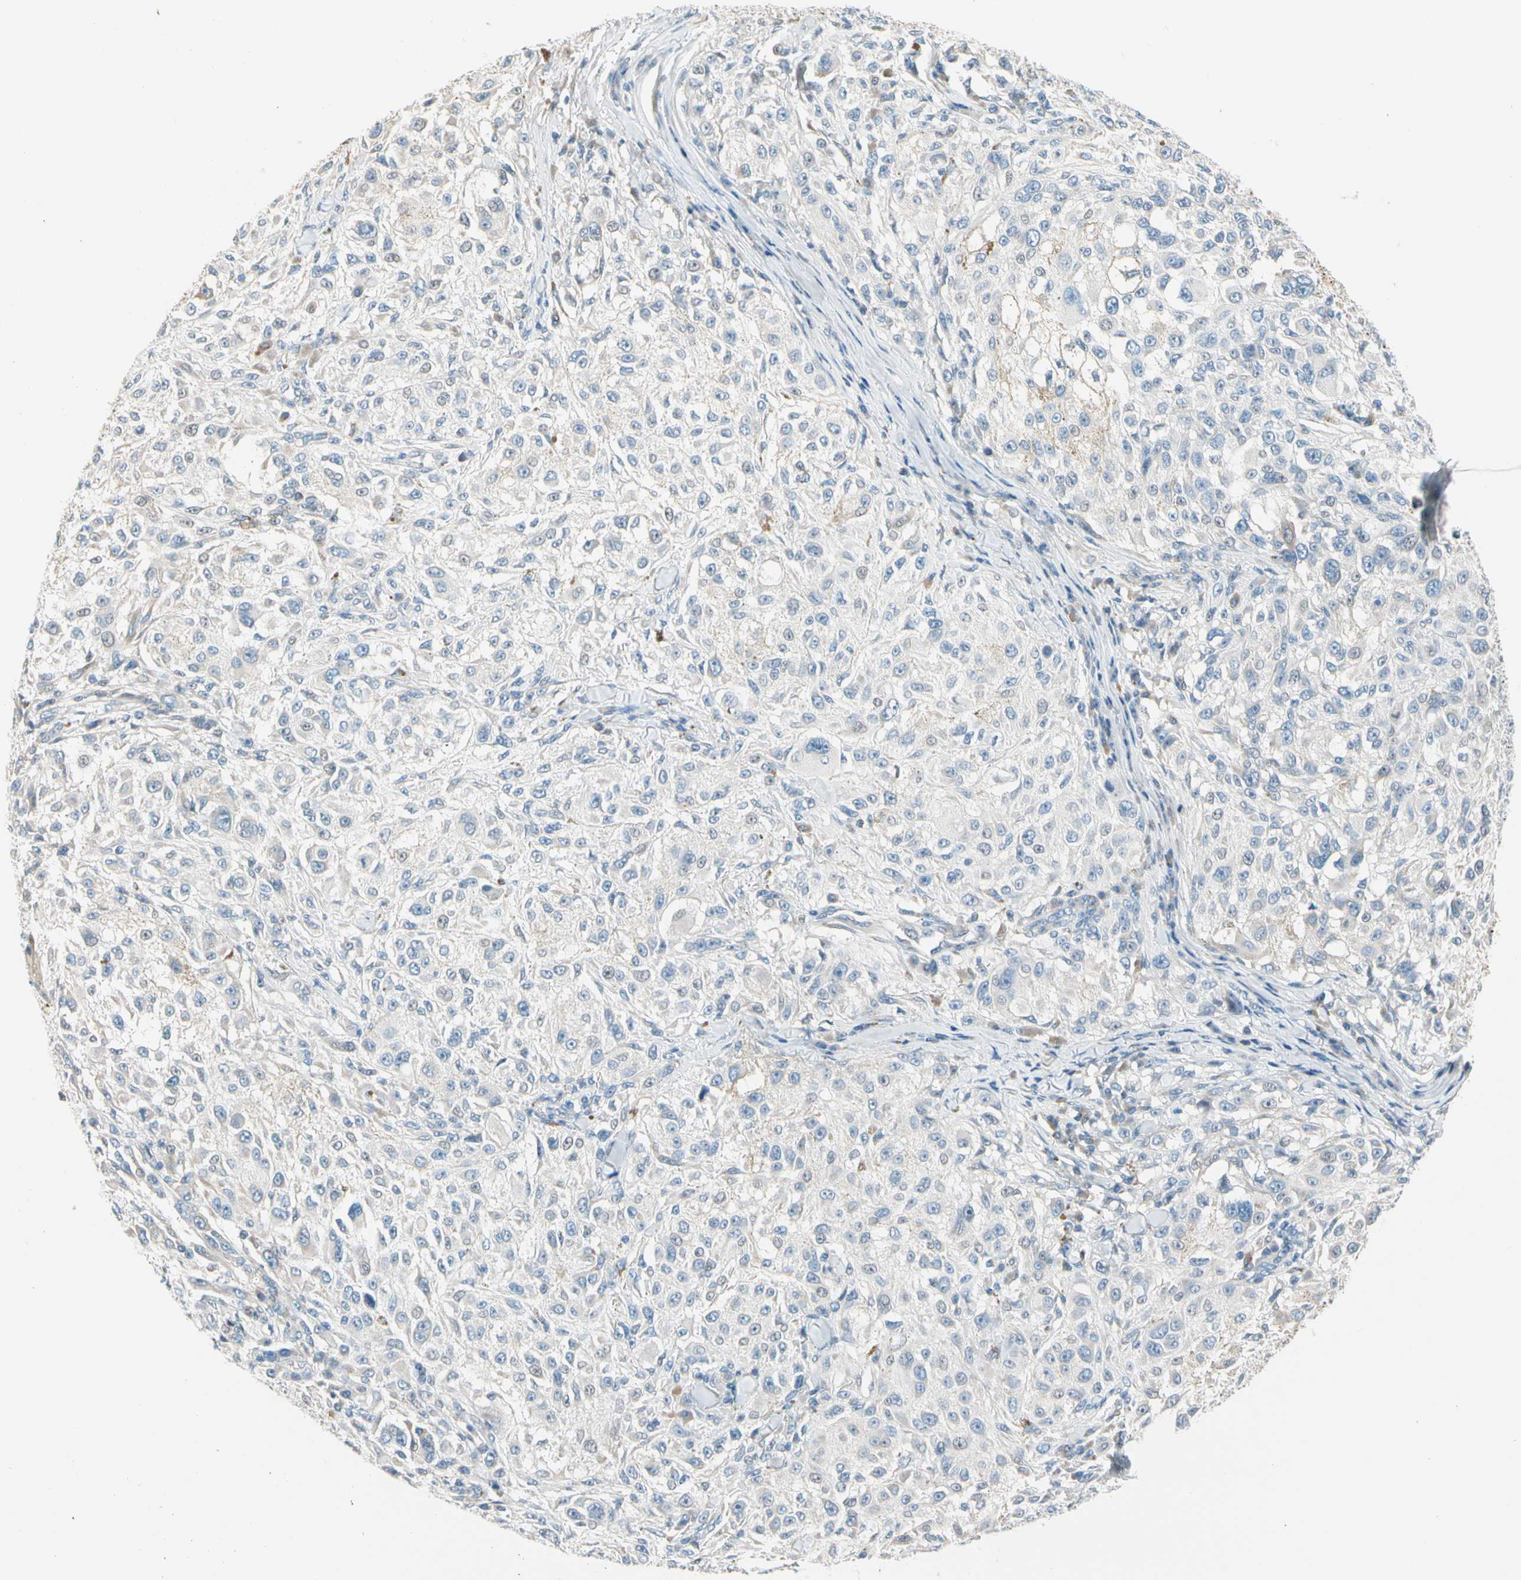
{"staining": {"intensity": "weak", "quantity": "<25%", "location": "cytoplasmic/membranous"}, "tissue": "melanoma", "cell_type": "Tumor cells", "image_type": "cancer", "snomed": [{"axis": "morphology", "description": "Necrosis, NOS"}, {"axis": "morphology", "description": "Malignant melanoma, NOS"}, {"axis": "topography", "description": "Skin"}], "caption": "A histopathology image of human malignant melanoma is negative for staining in tumor cells.", "gene": "STK40", "patient": {"sex": "female", "age": 87}}